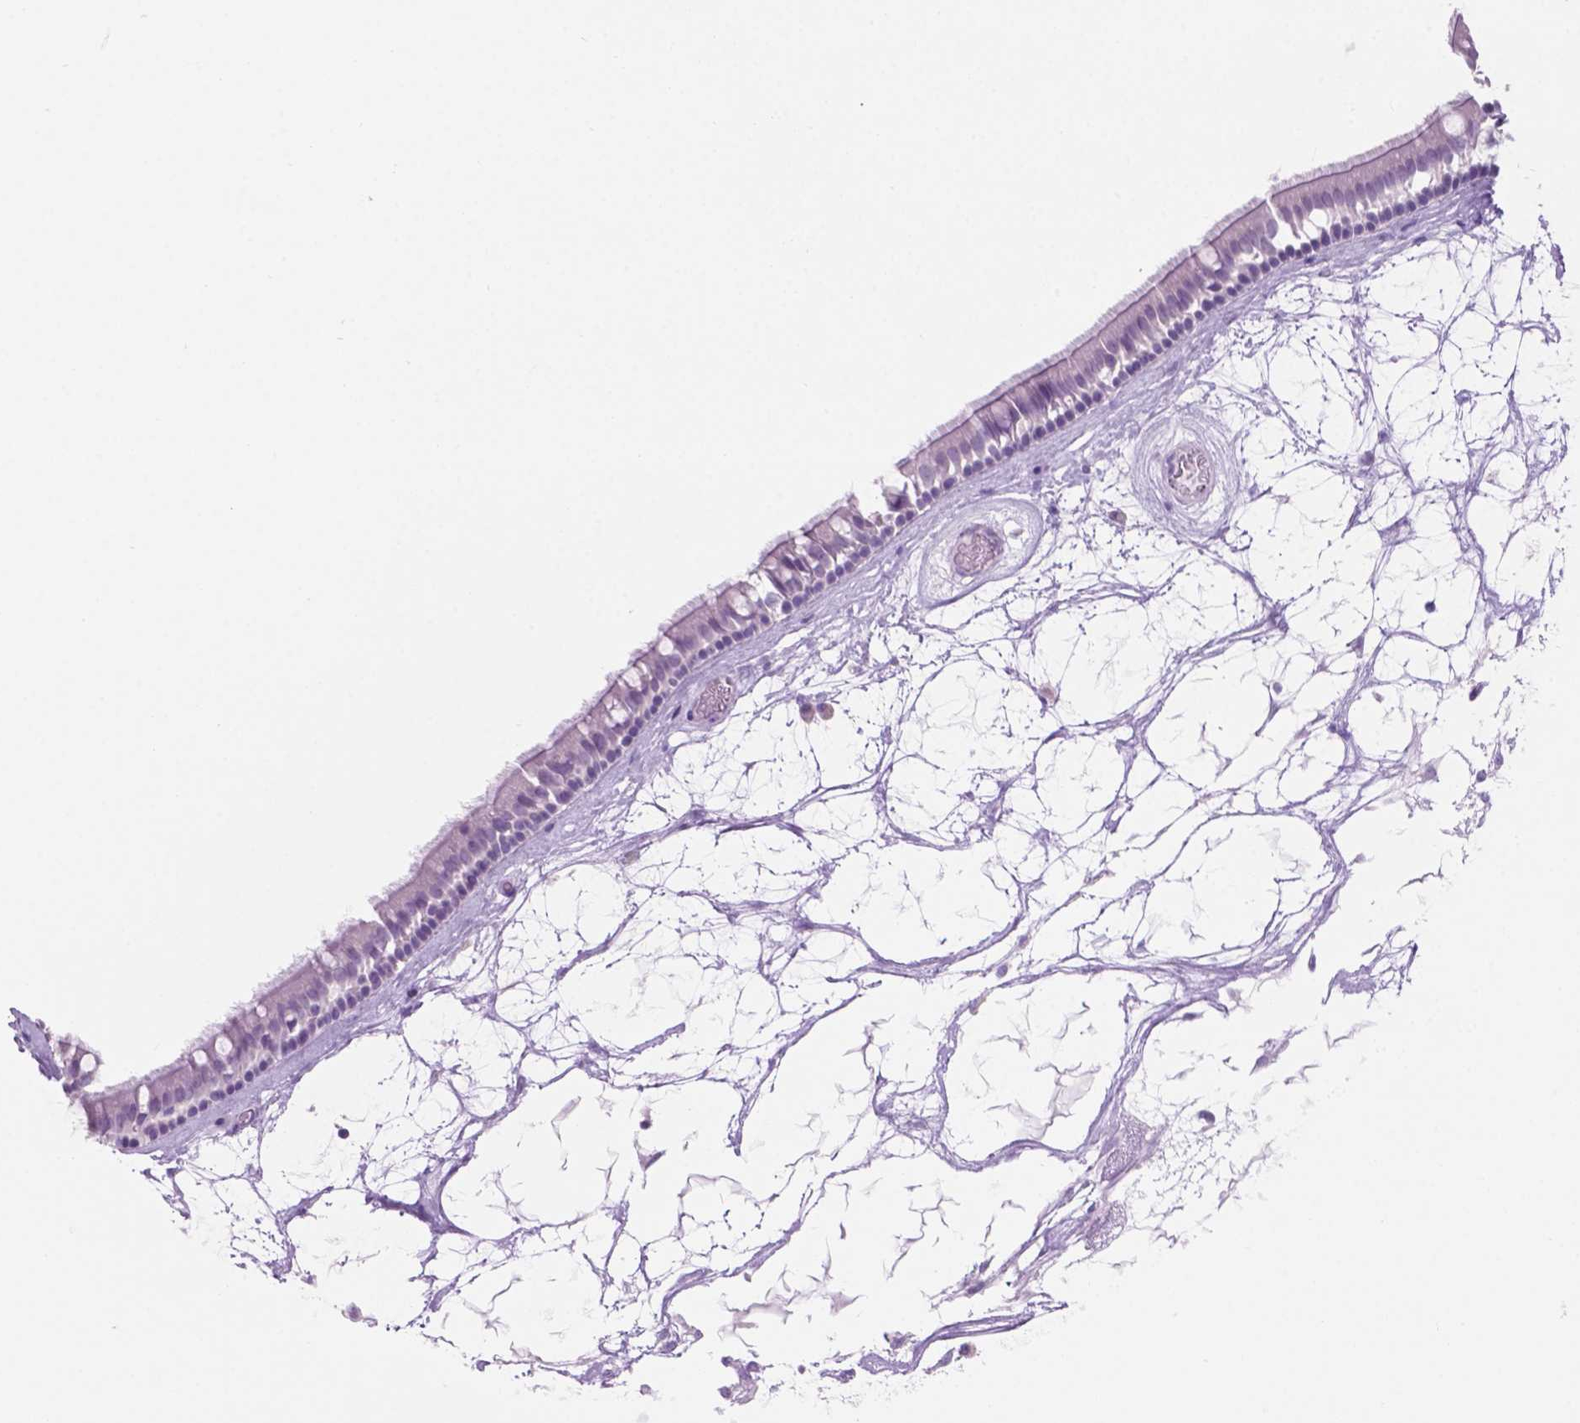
{"staining": {"intensity": "negative", "quantity": "none", "location": "none"}, "tissue": "nasopharynx", "cell_type": "Respiratory epithelial cells", "image_type": "normal", "snomed": [{"axis": "morphology", "description": "Normal tissue, NOS"}, {"axis": "topography", "description": "Nasopharynx"}], "caption": "High power microscopy photomicrograph of an IHC micrograph of benign nasopharynx, revealing no significant expression in respiratory epithelial cells.", "gene": "GRIN2B", "patient": {"sex": "male", "age": 68}}